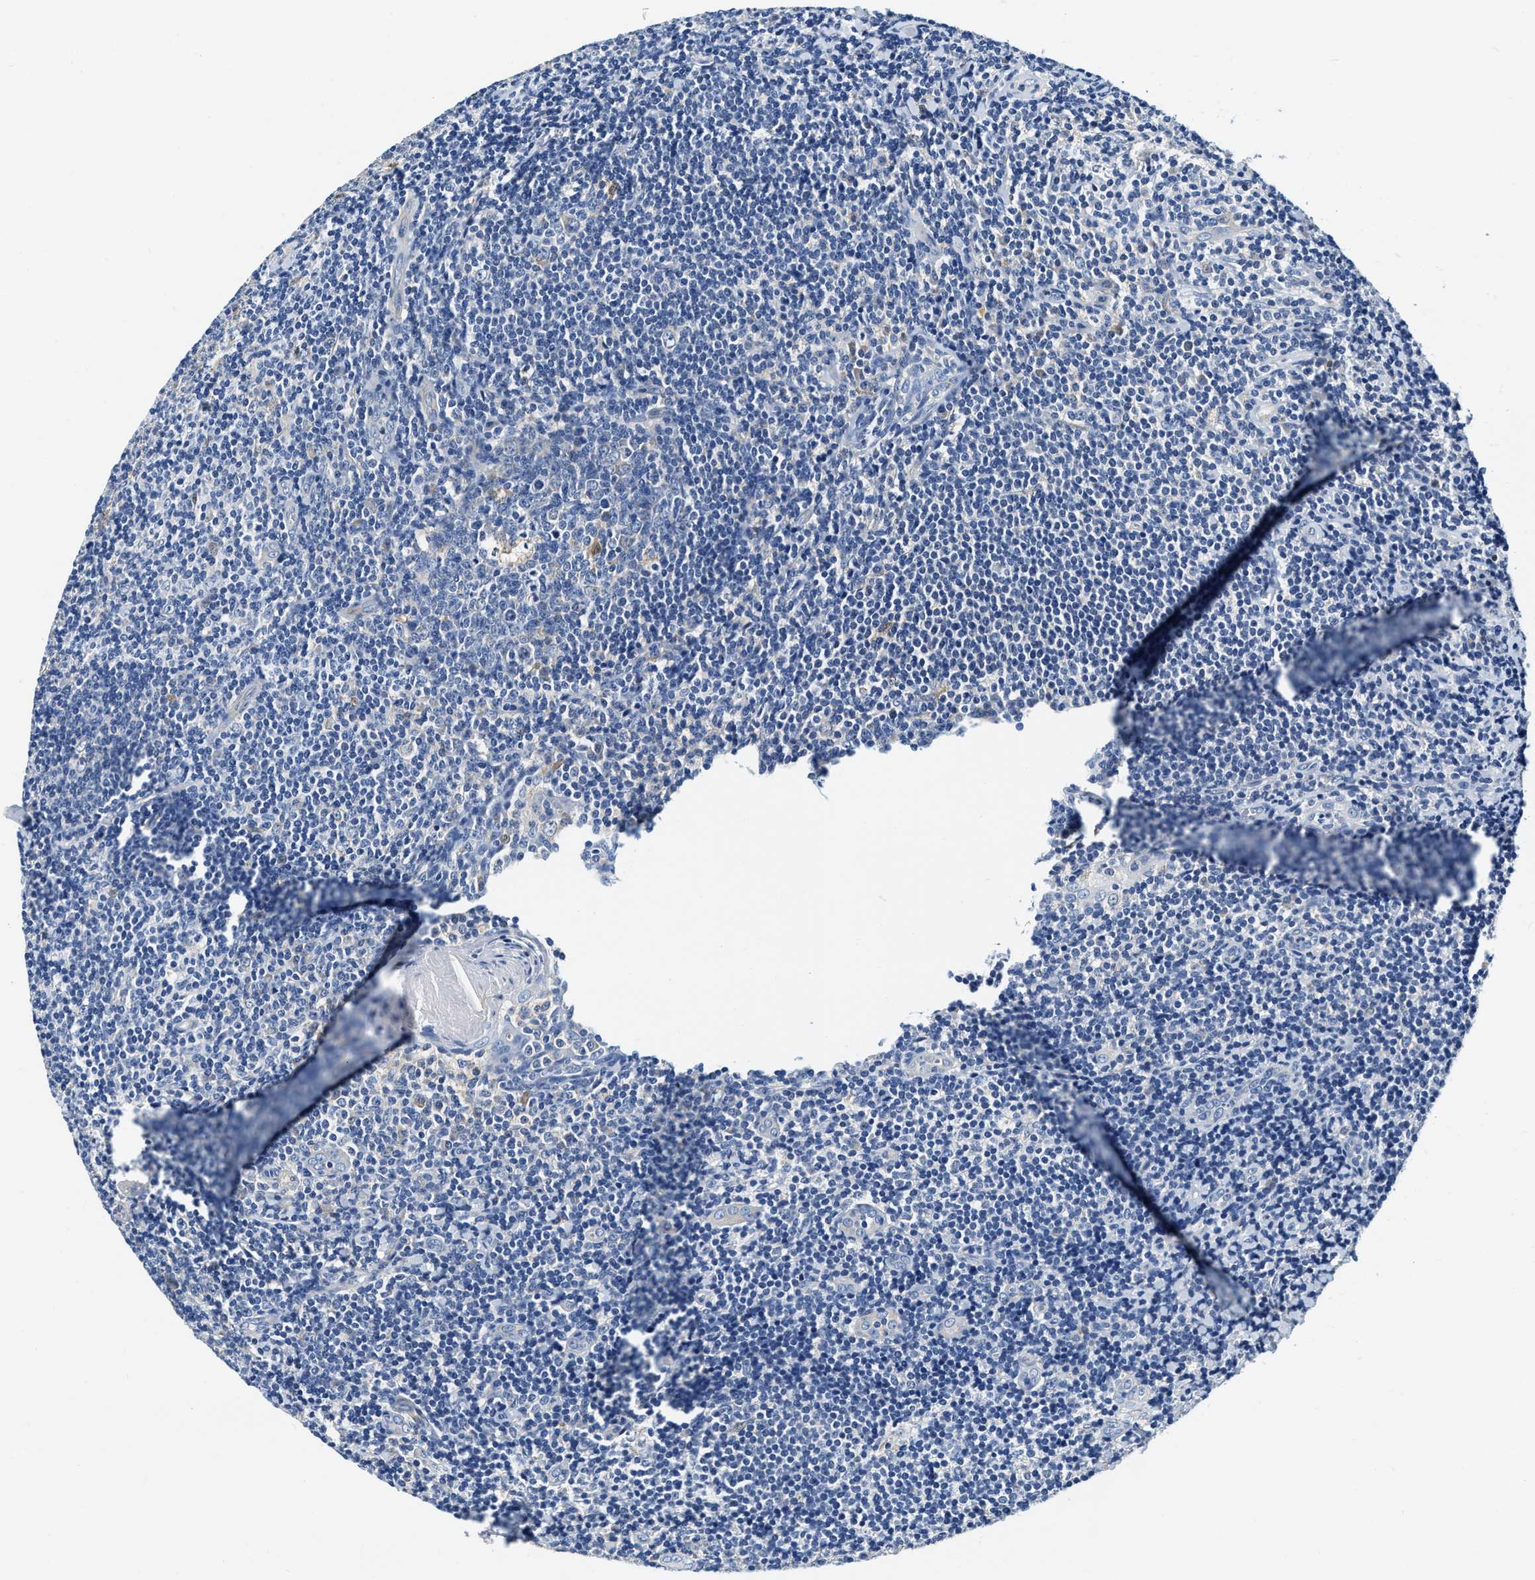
{"staining": {"intensity": "moderate", "quantity": "<25%", "location": "cytoplasmic/membranous"}, "tissue": "tonsil", "cell_type": "Germinal center cells", "image_type": "normal", "snomed": [{"axis": "morphology", "description": "Normal tissue, NOS"}, {"axis": "topography", "description": "Tonsil"}], "caption": "Brown immunohistochemical staining in normal human tonsil exhibits moderate cytoplasmic/membranous staining in approximately <25% of germinal center cells. The staining is performed using DAB (3,3'-diaminobenzidine) brown chromogen to label protein expression. The nuclei are counter-stained blue using hematoxylin.", "gene": "EIF2AK2", "patient": {"sex": "male", "age": 37}}